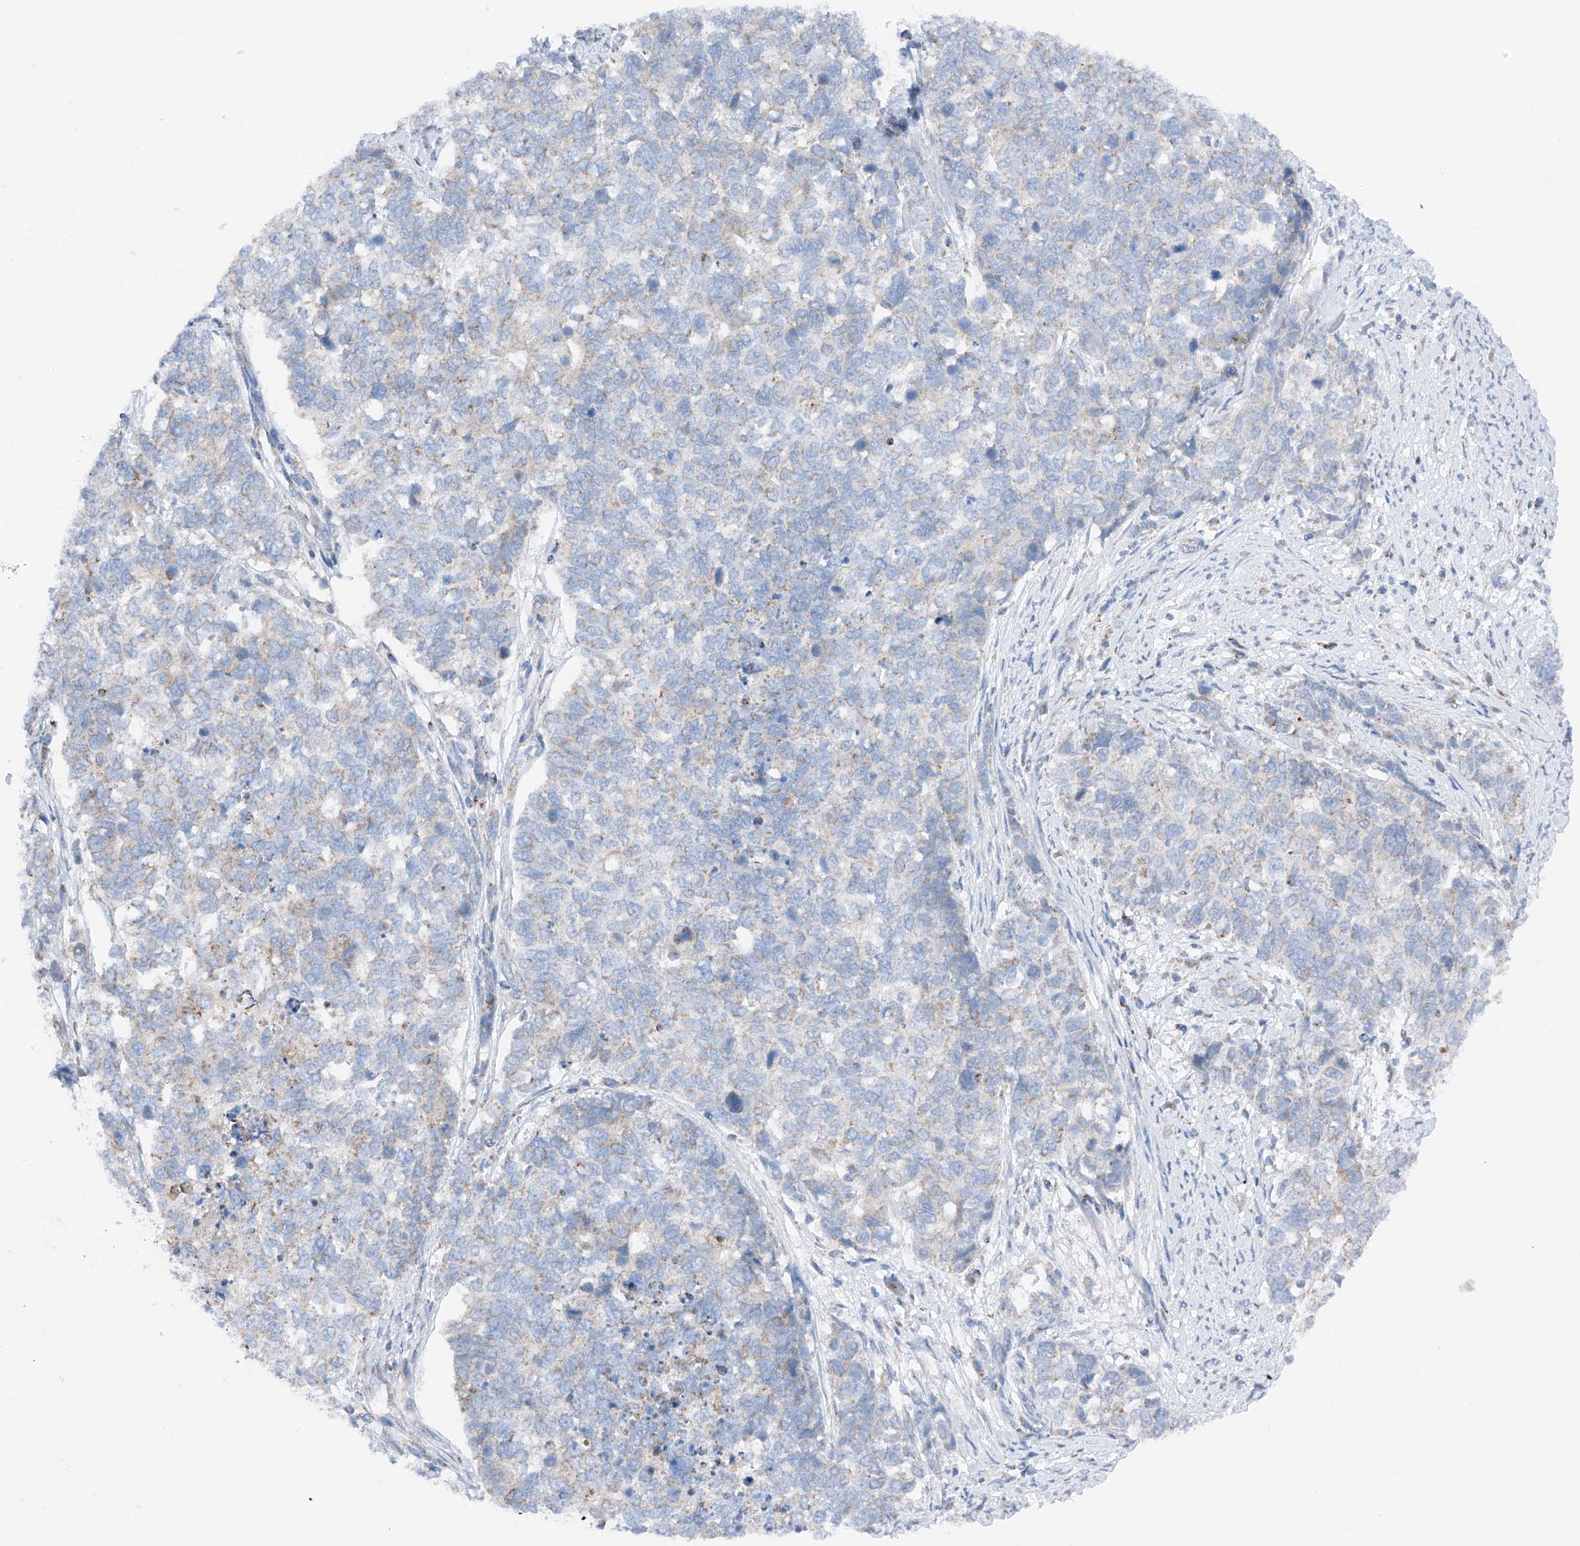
{"staining": {"intensity": "weak", "quantity": "<25%", "location": "cytoplasmic/membranous"}, "tissue": "cervical cancer", "cell_type": "Tumor cells", "image_type": "cancer", "snomed": [{"axis": "morphology", "description": "Squamous cell carcinoma, NOS"}, {"axis": "topography", "description": "Cervix"}], "caption": "Immunohistochemistry (IHC) photomicrograph of neoplastic tissue: human squamous cell carcinoma (cervical) stained with DAB (3,3'-diaminobenzidine) demonstrates no significant protein staining in tumor cells.", "gene": "MRAP", "patient": {"sex": "female", "age": 63}}